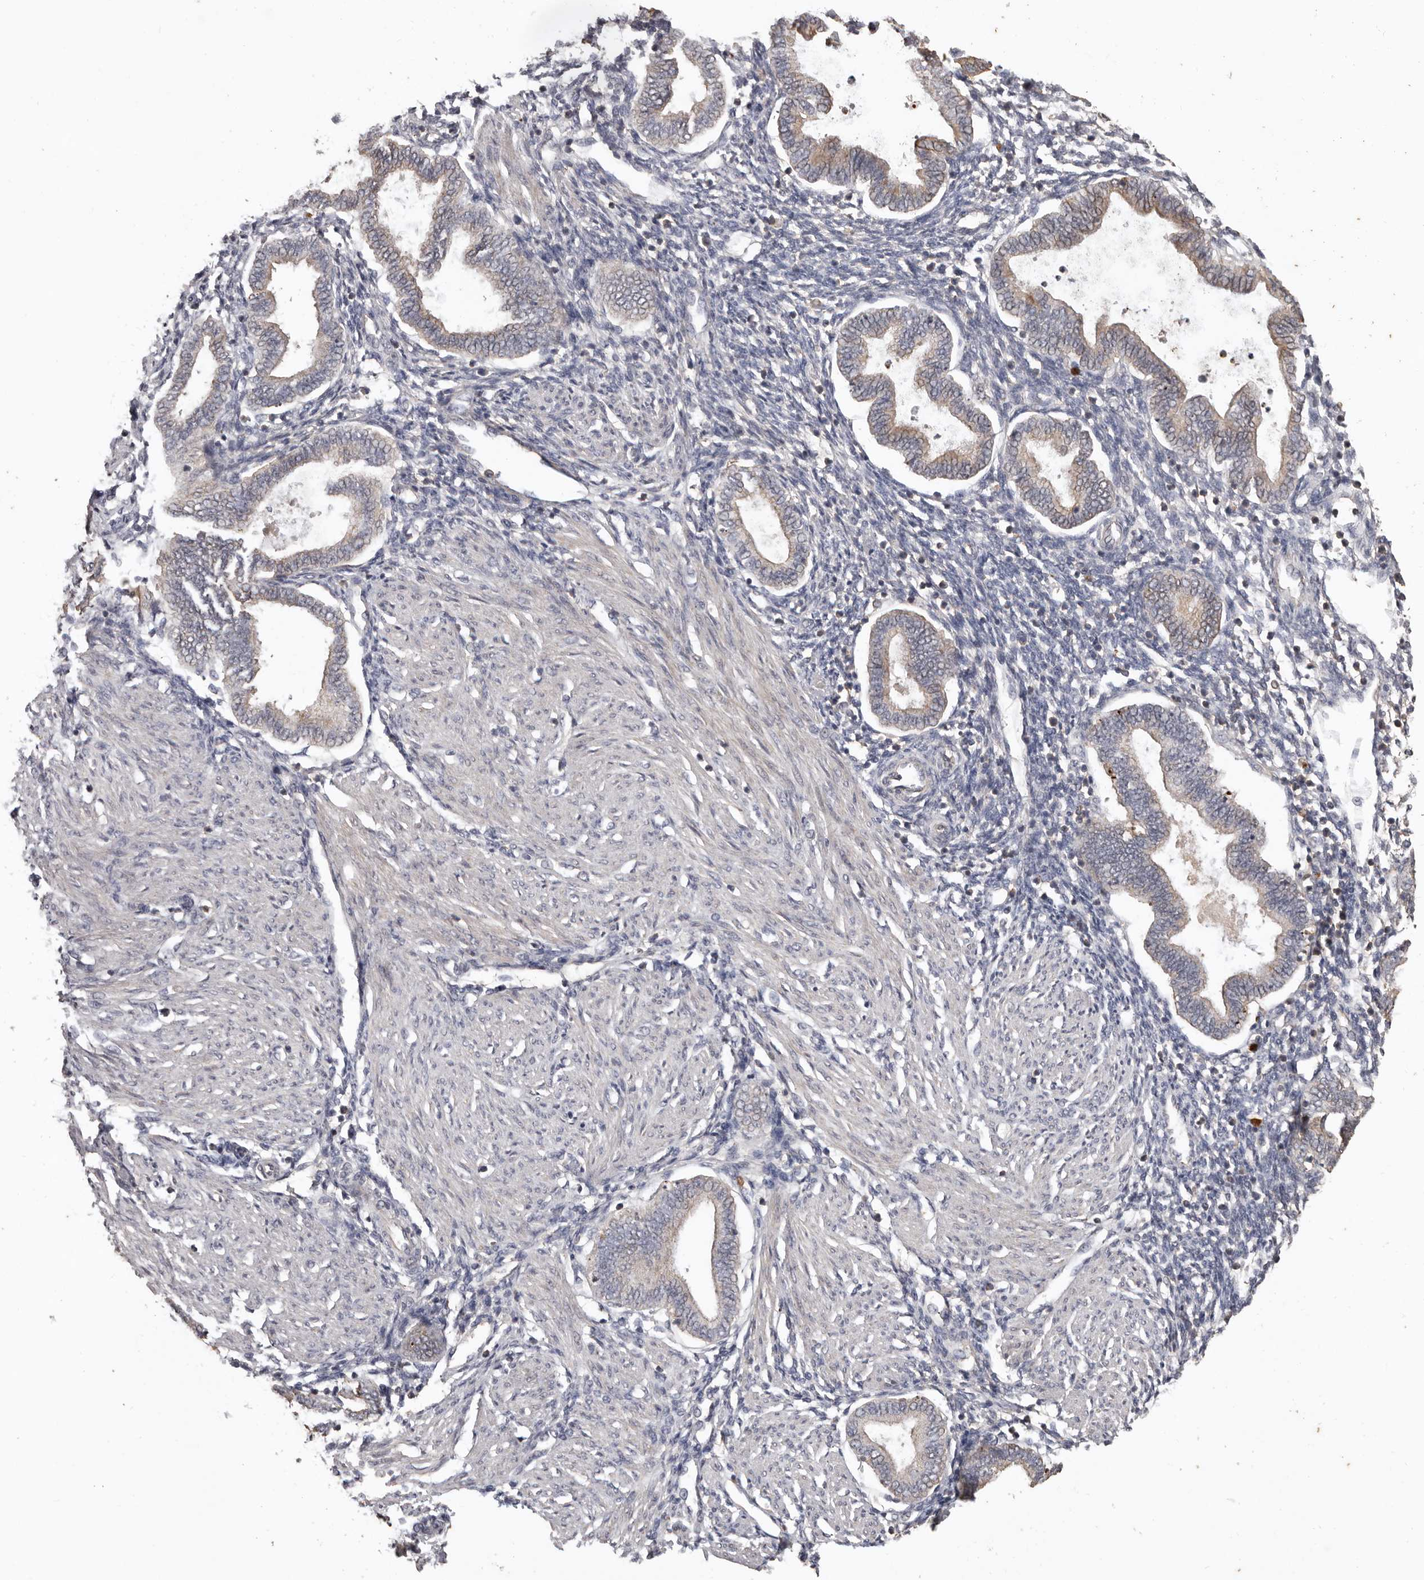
{"staining": {"intensity": "negative", "quantity": "none", "location": "none"}, "tissue": "endometrium", "cell_type": "Cells in endometrial stroma", "image_type": "normal", "snomed": [{"axis": "morphology", "description": "Normal tissue, NOS"}, {"axis": "topography", "description": "Endometrium"}], "caption": "This is an immunohistochemistry (IHC) photomicrograph of unremarkable endometrium. There is no positivity in cells in endometrial stroma.", "gene": "NMUR1", "patient": {"sex": "female", "age": 53}}